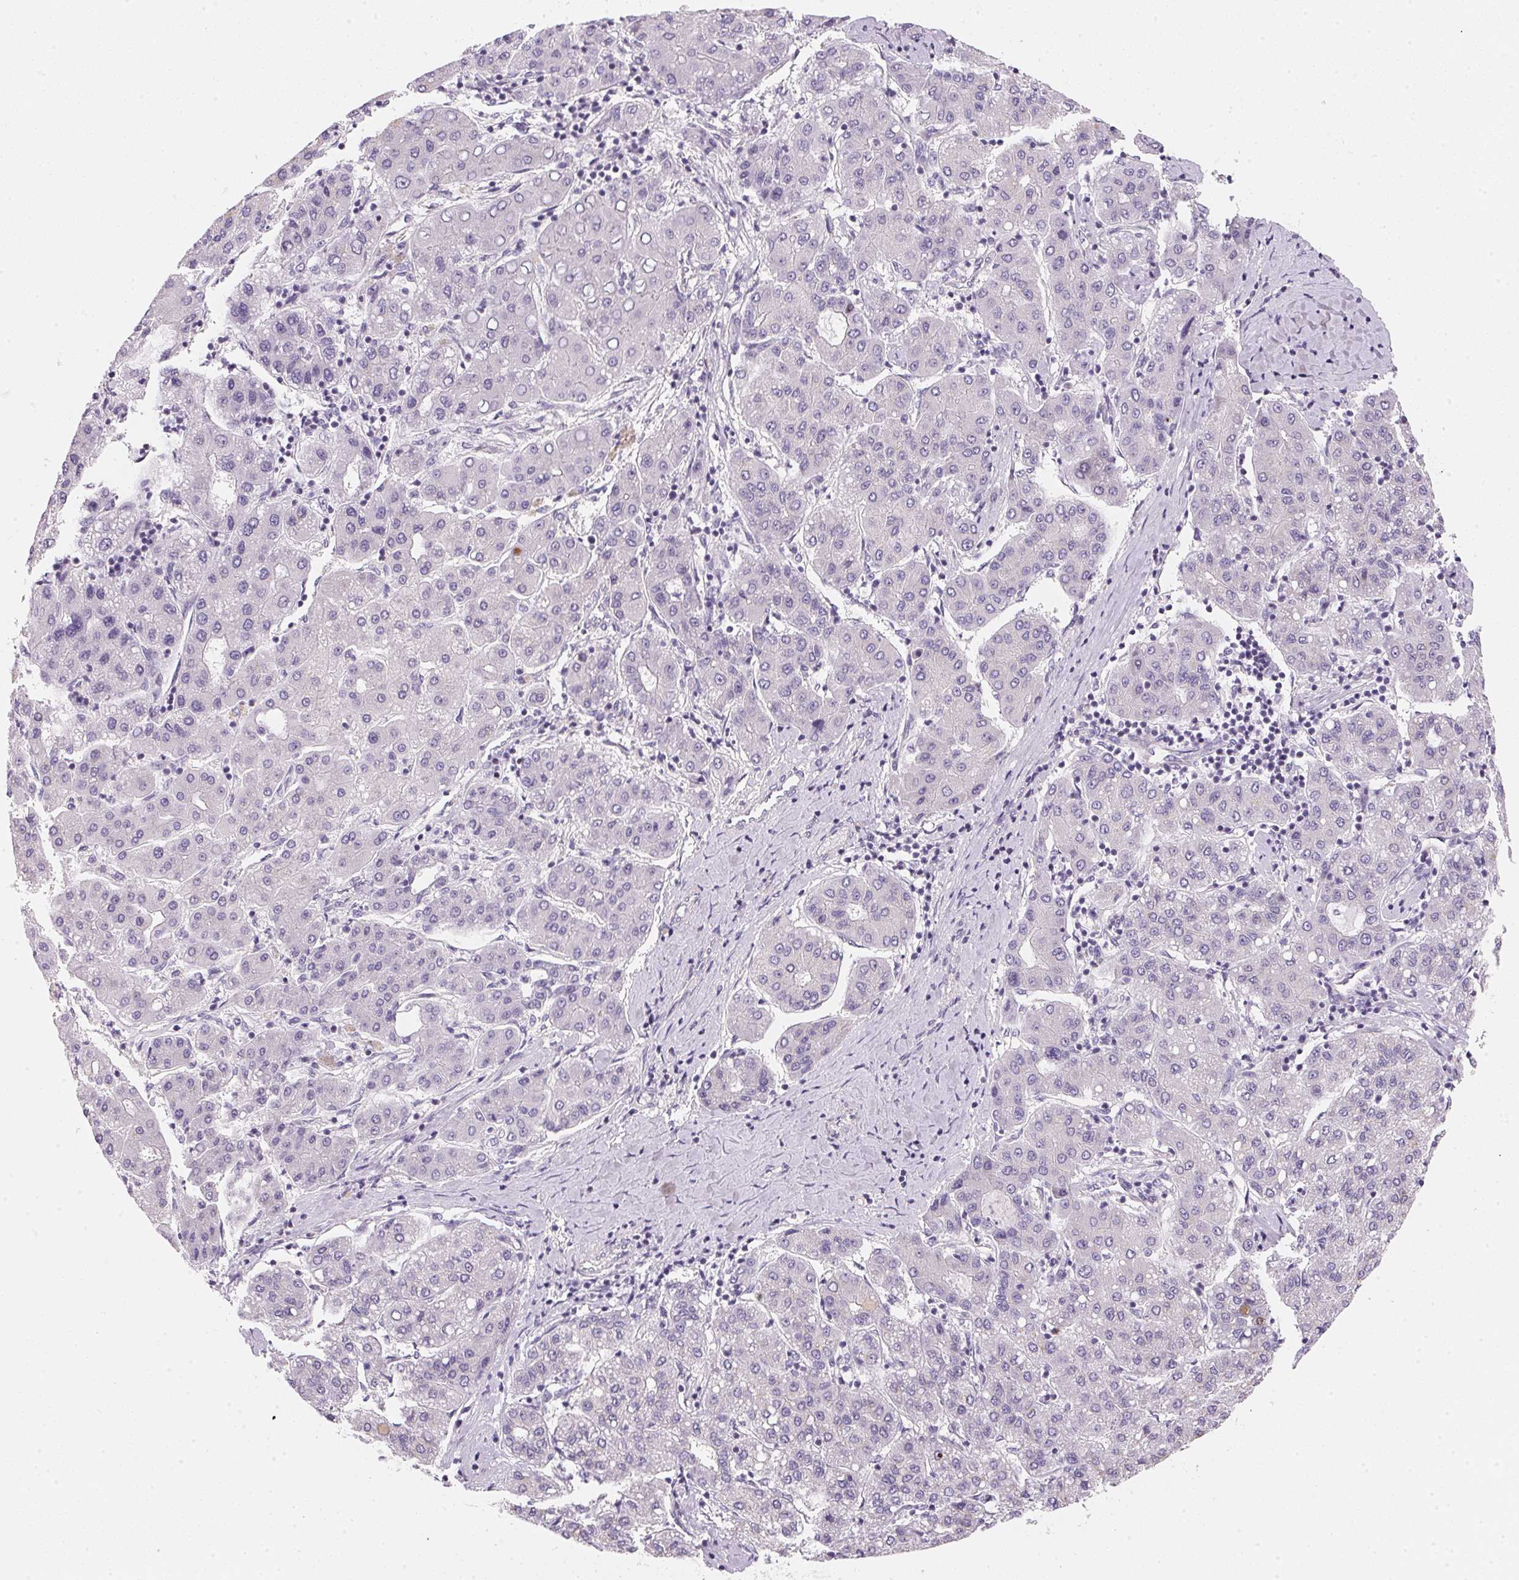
{"staining": {"intensity": "negative", "quantity": "none", "location": "none"}, "tissue": "liver cancer", "cell_type": "Tumor cells", "image_type": "cancer", "snomed": [{"axis": "morphology", "description": "Carcinoma, Hepatocellular, NOS"}, {"axis": "topography", "description": "Liver"}], "caption": "The IHC photomicrograph has no significant staining in tumor cells of hepatocellular carcinoma (liver) tissue. (Brightfield microscopy of DAB immunohistochemistry (IHC) at high magnification).", "gene": "GIPC2", "patient": {"sex": "male", "age": 65}}